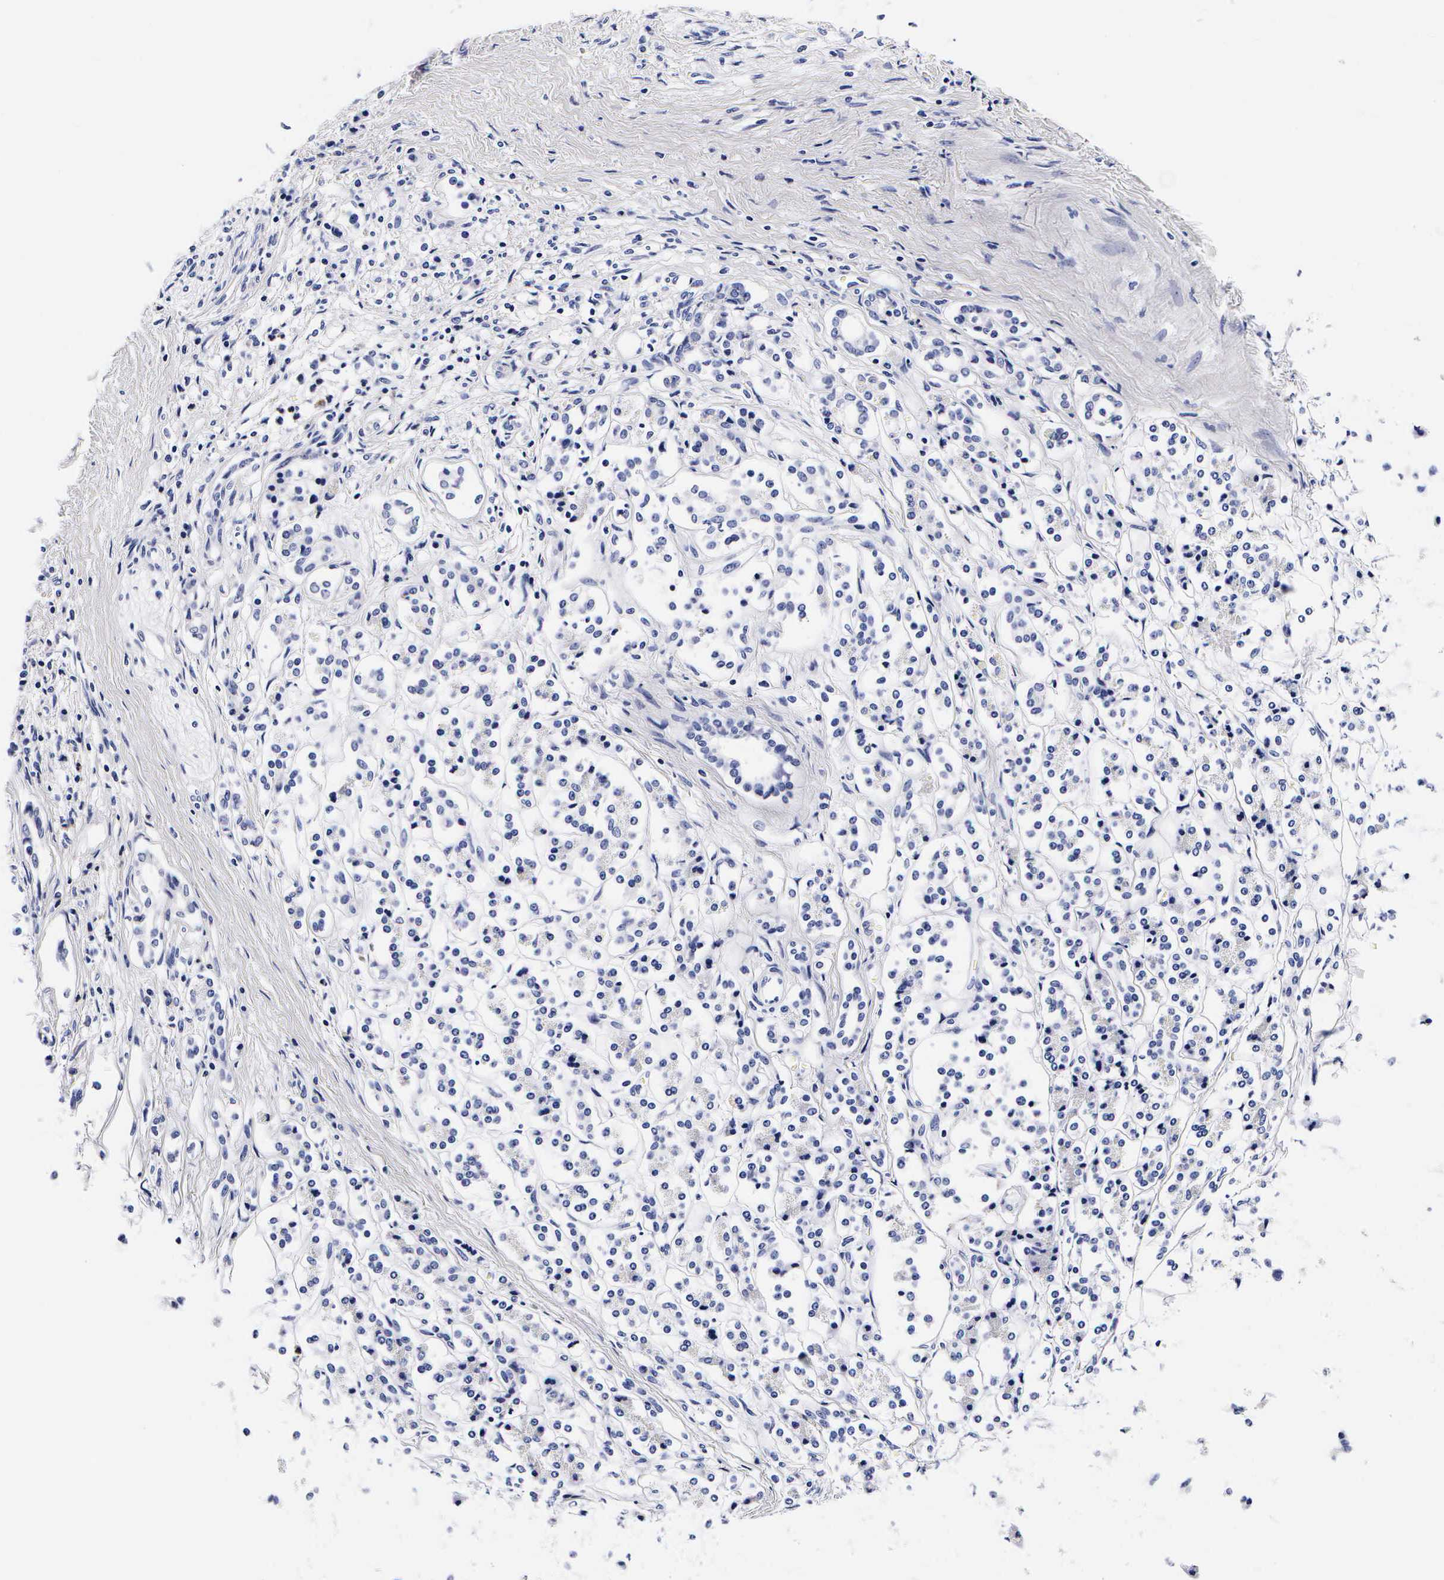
{"staining": {"intensity": "negative", "quantity": "none", "location": "none"}, "tissue": "pancreatic cancer", "cell_type": "Tumor cells", "image_type": "cancer", "snomed": [{"axis": "morphology", "description": "Adenocarcinoma, NOS"}, {"axis": "topography", "description": "Pancreas"}], "caption": "High power microscopy photomicrograph of an immunohistochemistry histopathology image of adenocarcinoma (pancreatic), revealing no significant staining in tumor cells.", "gene": "RNASE6", "patient": {"sex": "male", "age": 59}}